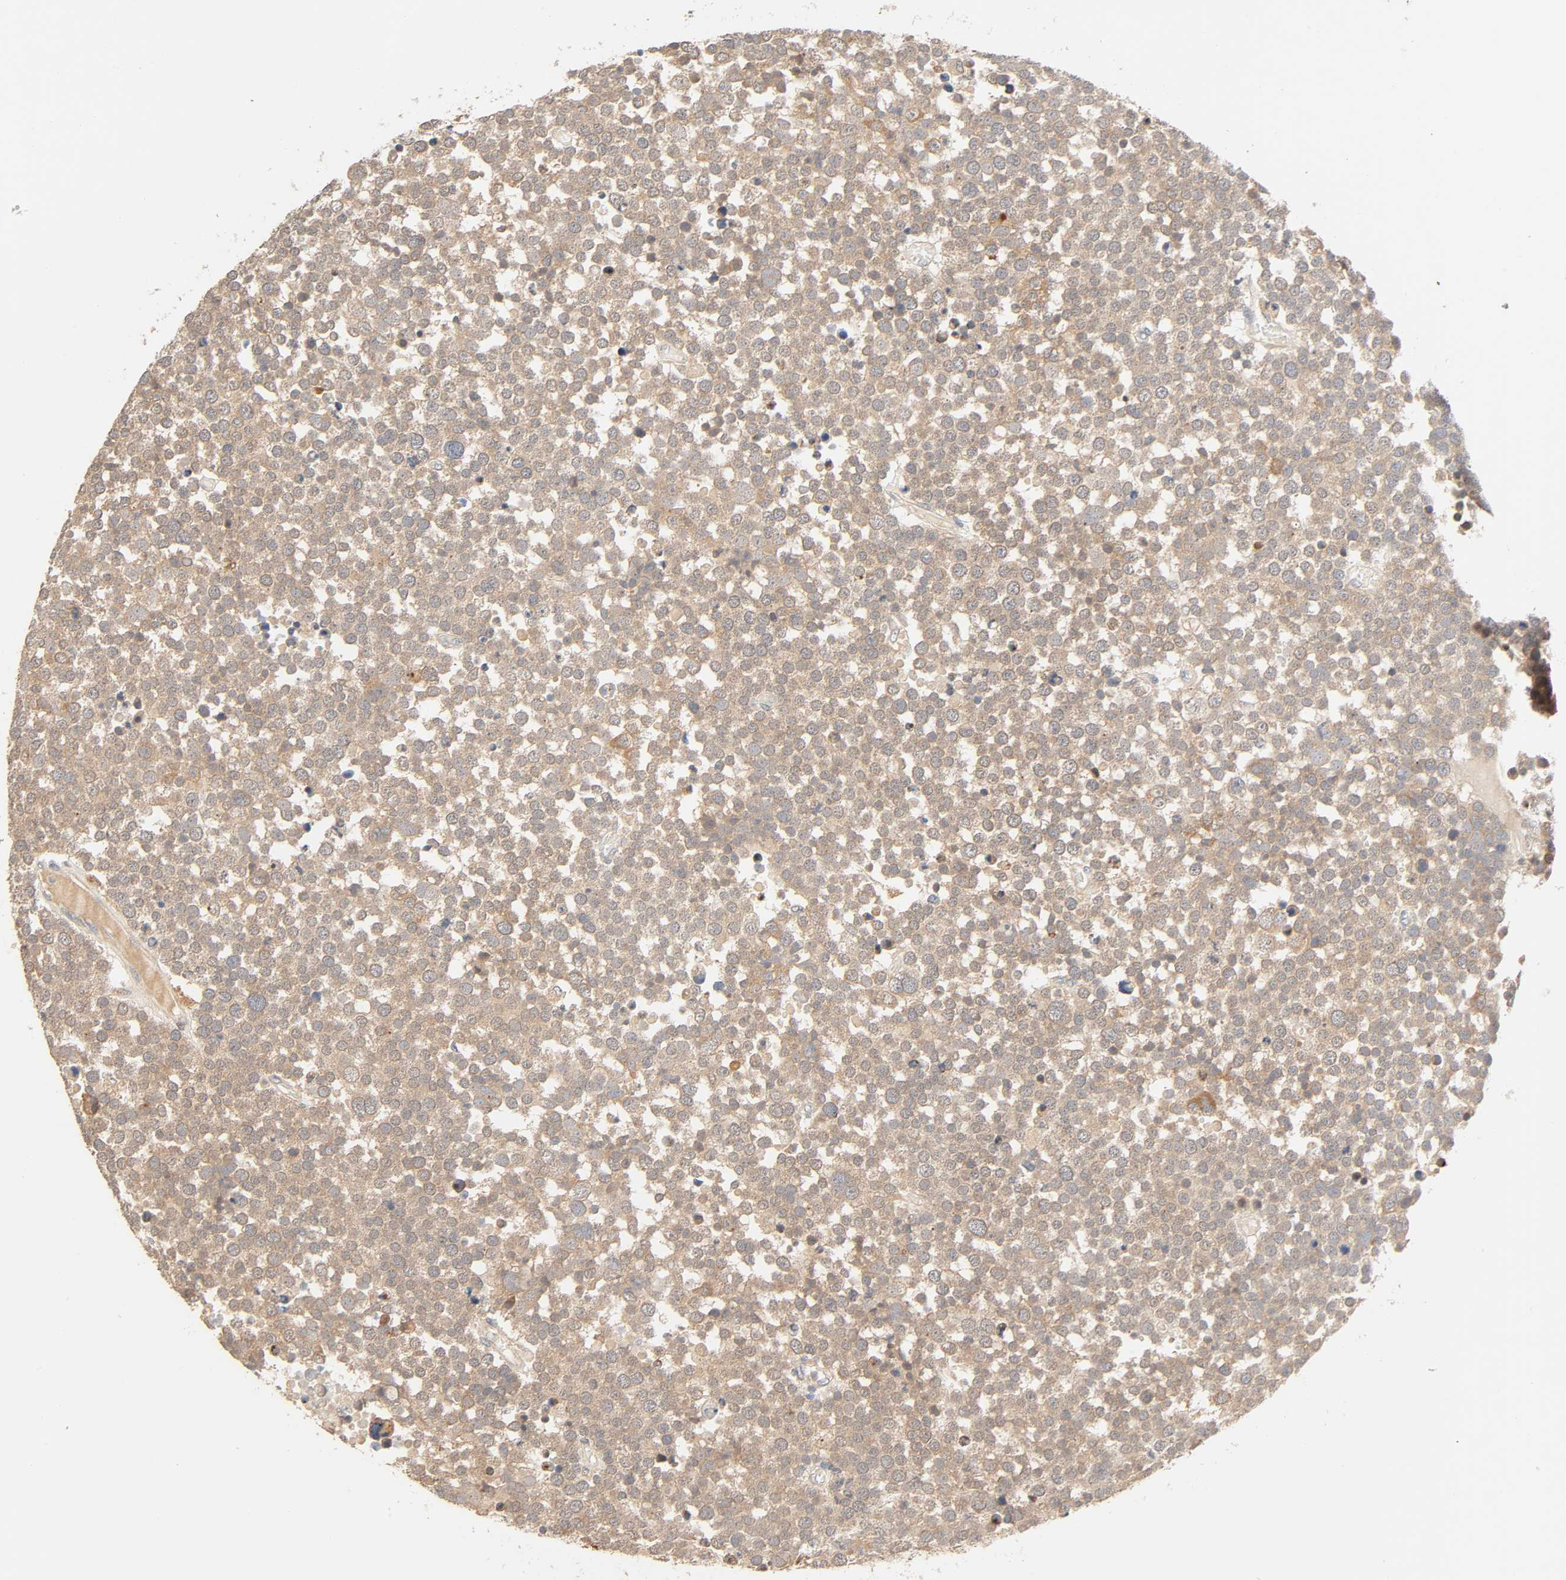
{"staining": {"intensity": "moderate", "quantity": "25%-75%", "location": "cytoplasmic/membranous"}, "tissue": "testis cancer", "cell_type": "Tumor cells", "image_type": "cancer", "snomed": [{"axis": "morphology", "description": "Seminoma, NOS"}, {"axis": "topography", "description": "Testis"}], "caption": "Tumor cells reveal moderate cytoplasmic/membranous positivity in about 25%-75% of cells in seminoma (testis). The staining is performed using DAB (3,3'-diaminobenzidine) brown chromogen to label protein expression. The nuclei are counter-stained blue using hematoxylin.", "gene": "CACNA1G", "patient": {"sex": "male", "age": 71}}